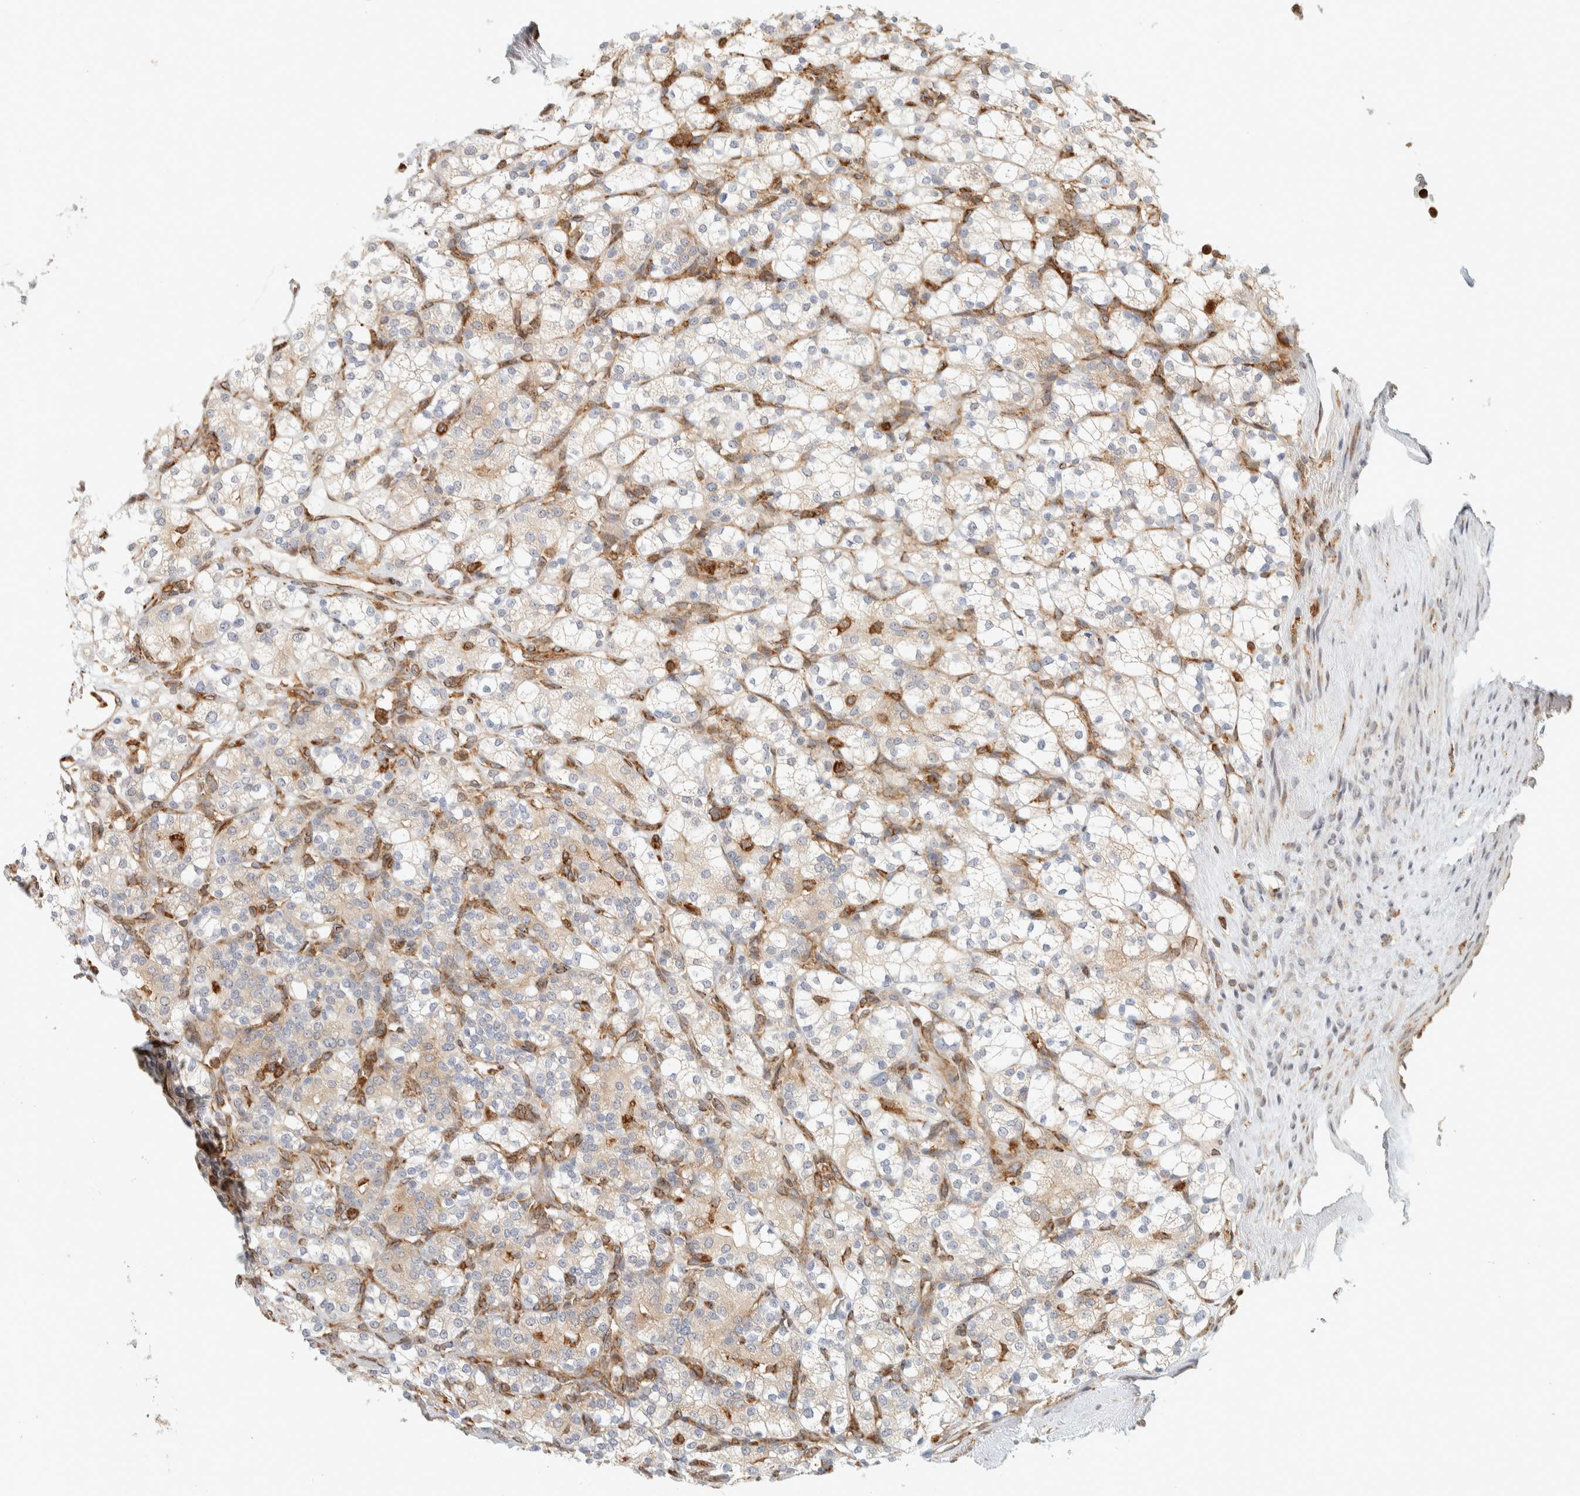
{"staining": {"intensity": "weak", "quantity": ">75%", "location": "cytoplasmic/membranous"}, "tissue": "renal cancer", "cell_type": "Tumor cells", "image_type": "cancer", "snomed": [{"axis": "morphology", "description": "Adenocarcinoma, NOS"}, {"axis": "topography", "description": "Kidney"}], "caption": "Weak cytoplasmic/membranous staining is appreciated in approximately >75% of tumor cells in renal adenocarcinoma.", "gene": "LLGL2", "patient": {"sex": "male", "age": 77}}